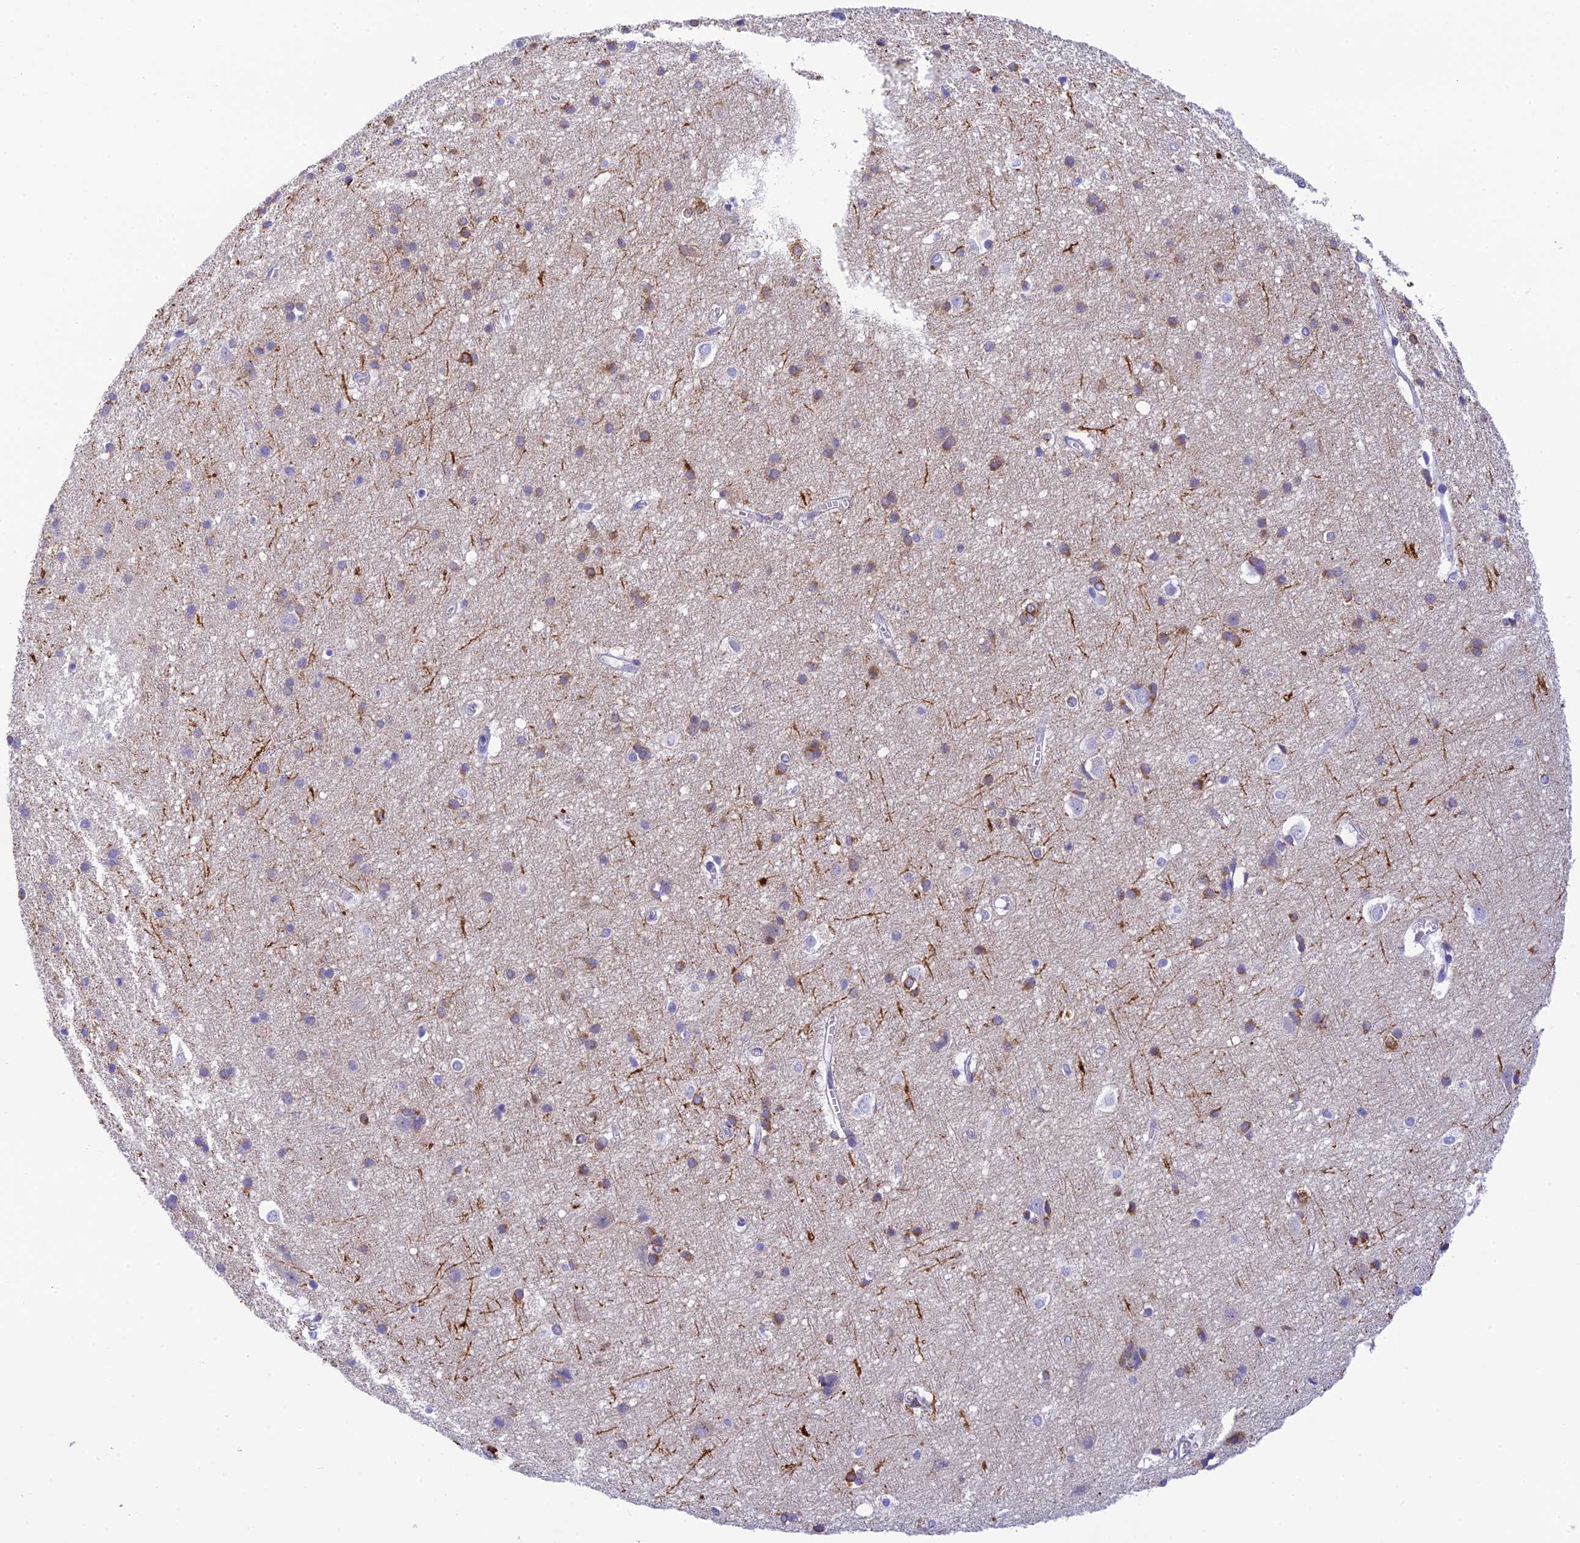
{"staining": {"intensity": "negative", "quantity": "none", "location": "none"}, "tissue": "cerebral cortex", "cell_type": "Endothelial cells", "image_type": "normal", "snomed": [{"axis": "morphology", "description": "Normal tissue, NOS"}, {"axis": "topography", "description": "Cerebral cortex"}], "caption": "The micrograph reveals no significant staining in endothelial cells of cerebral cortex.", "gene": "KDELR3", "patient": {"sex": "male", "age": 54}}